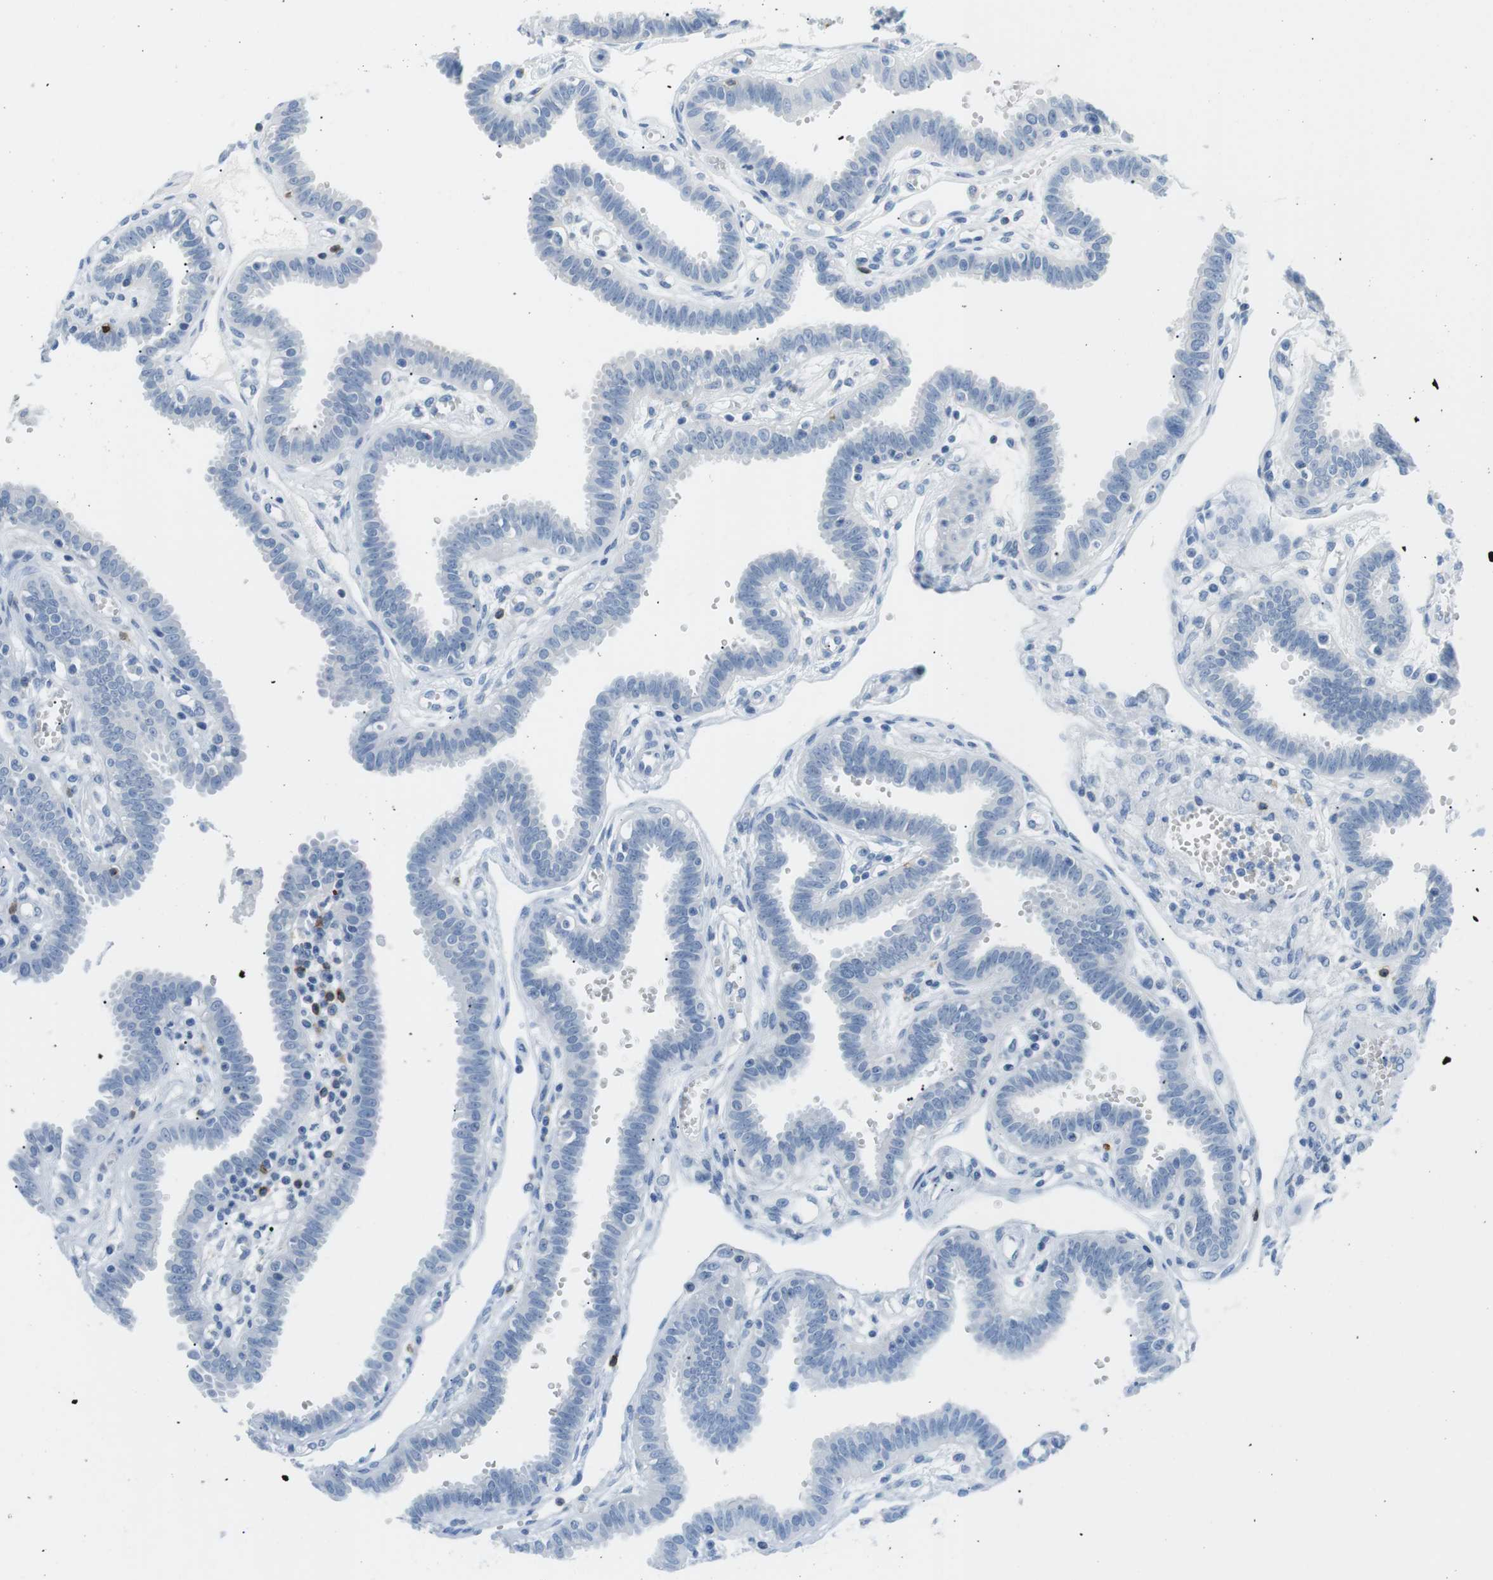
{"staining": {"intensity": "negative", "quantity": "none", "location": "none"}, "tissue": "fallopian tube", "cell_type": "Glandular cells", "image_type": "normal", "snomed": [{"axis": "morphology", "description": "Normal tissue, NOS"}, {"axis": "topography", "description": "Fallopian tube"}], "caption": "Image shows no significant protein staining in glandular cells of normal fallopian tube.", "gene": "TNFRSF4", "patient": {"sex": "female", "age": 32}}